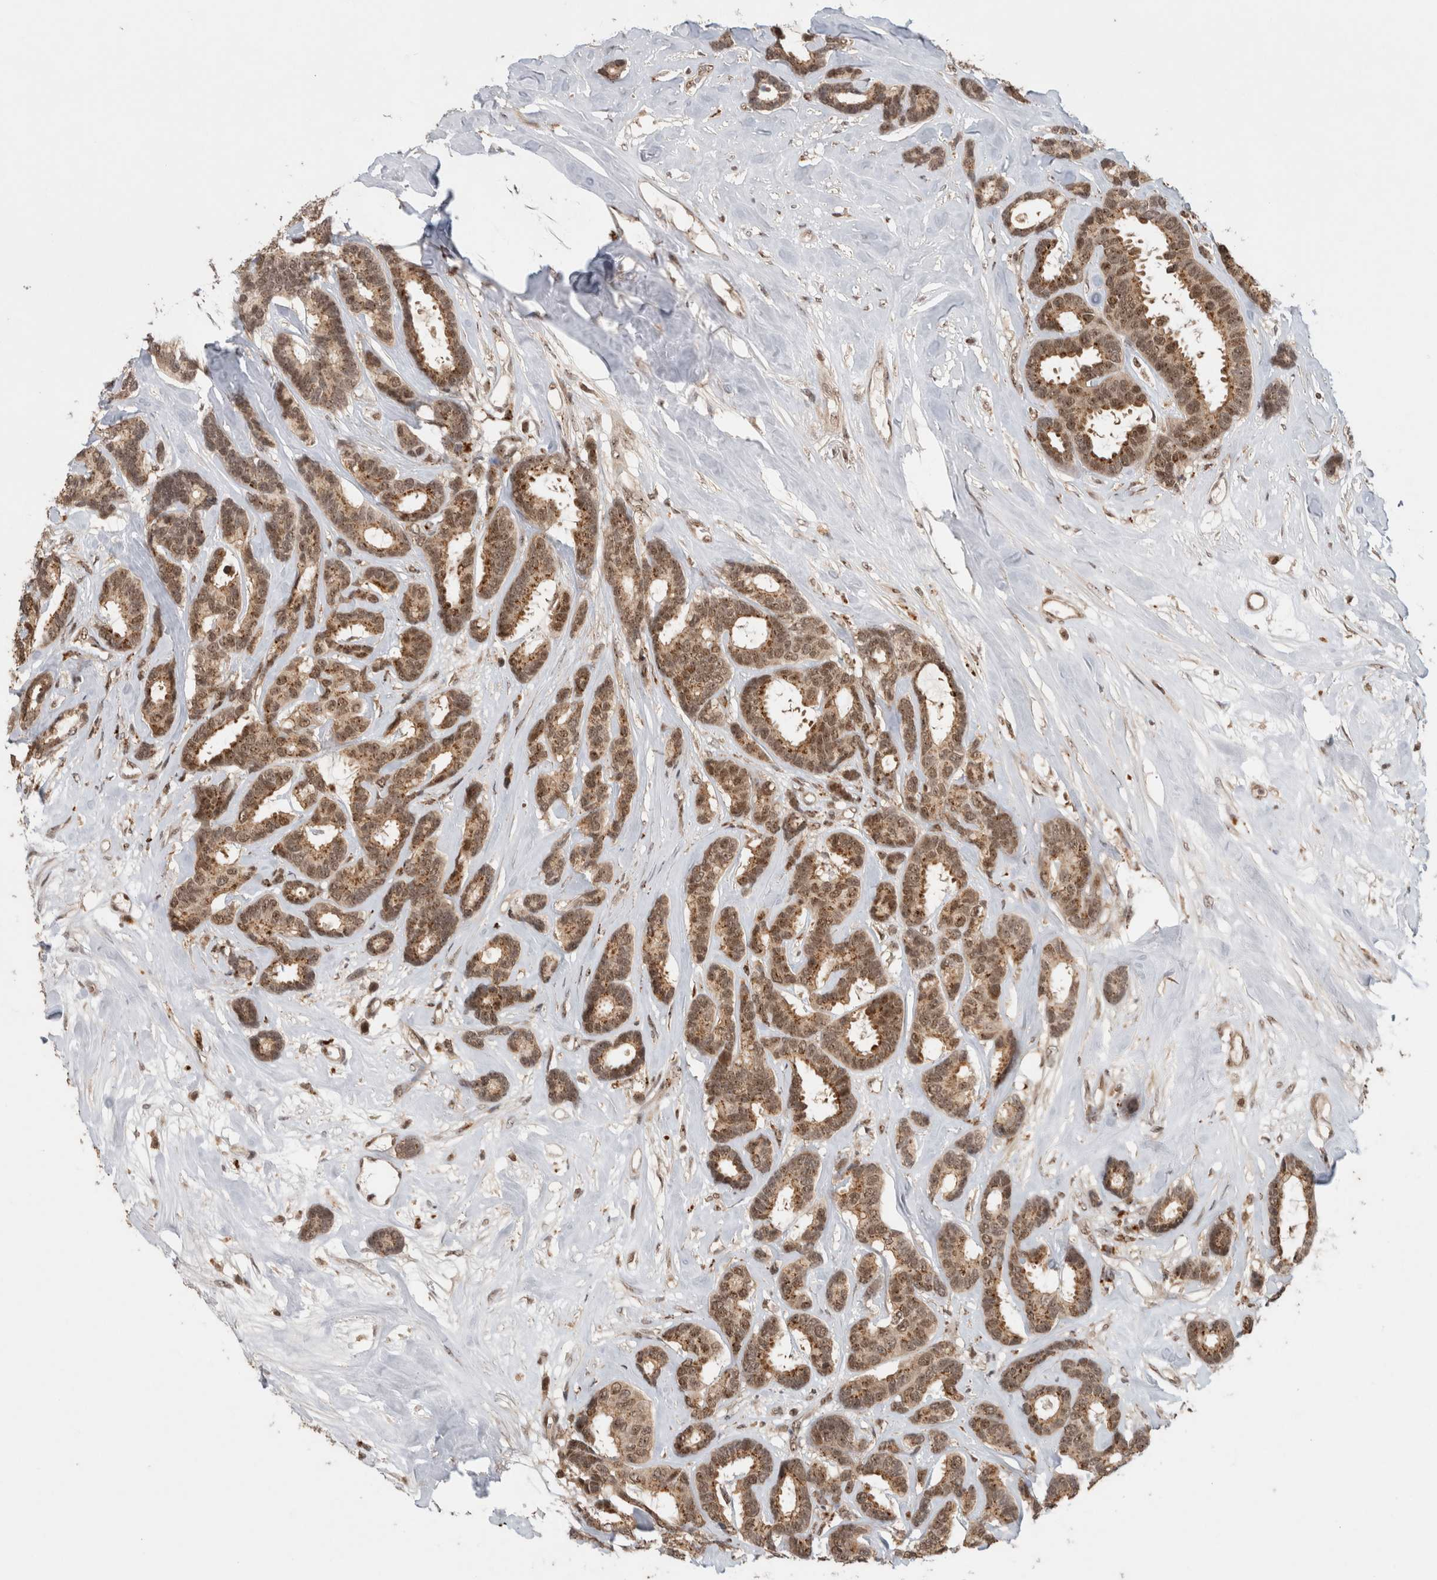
{"staining": {"intensity": "moderate", "quantity": ">75%", "location": "cytoplasmic/membranous,nuclear"}, "tissue": "breast cancer", "cell_type": "Tumor cells", "image_type": "cancer", "snomed": [{"axis": "morphology", "description": "Duct carcinoma"}, {"axis": "topography", "description": "Breast"}], "caption": "Immunohistochemical staining of invasive ductal carcinoma (breast) demonstrates moderate cytoplasmic/membranous and nuclear protein positivity in approximately >75% of tumor cells.", "gene": "MPHOSPH6", "patient": {"sex": "female", "age": 87}}